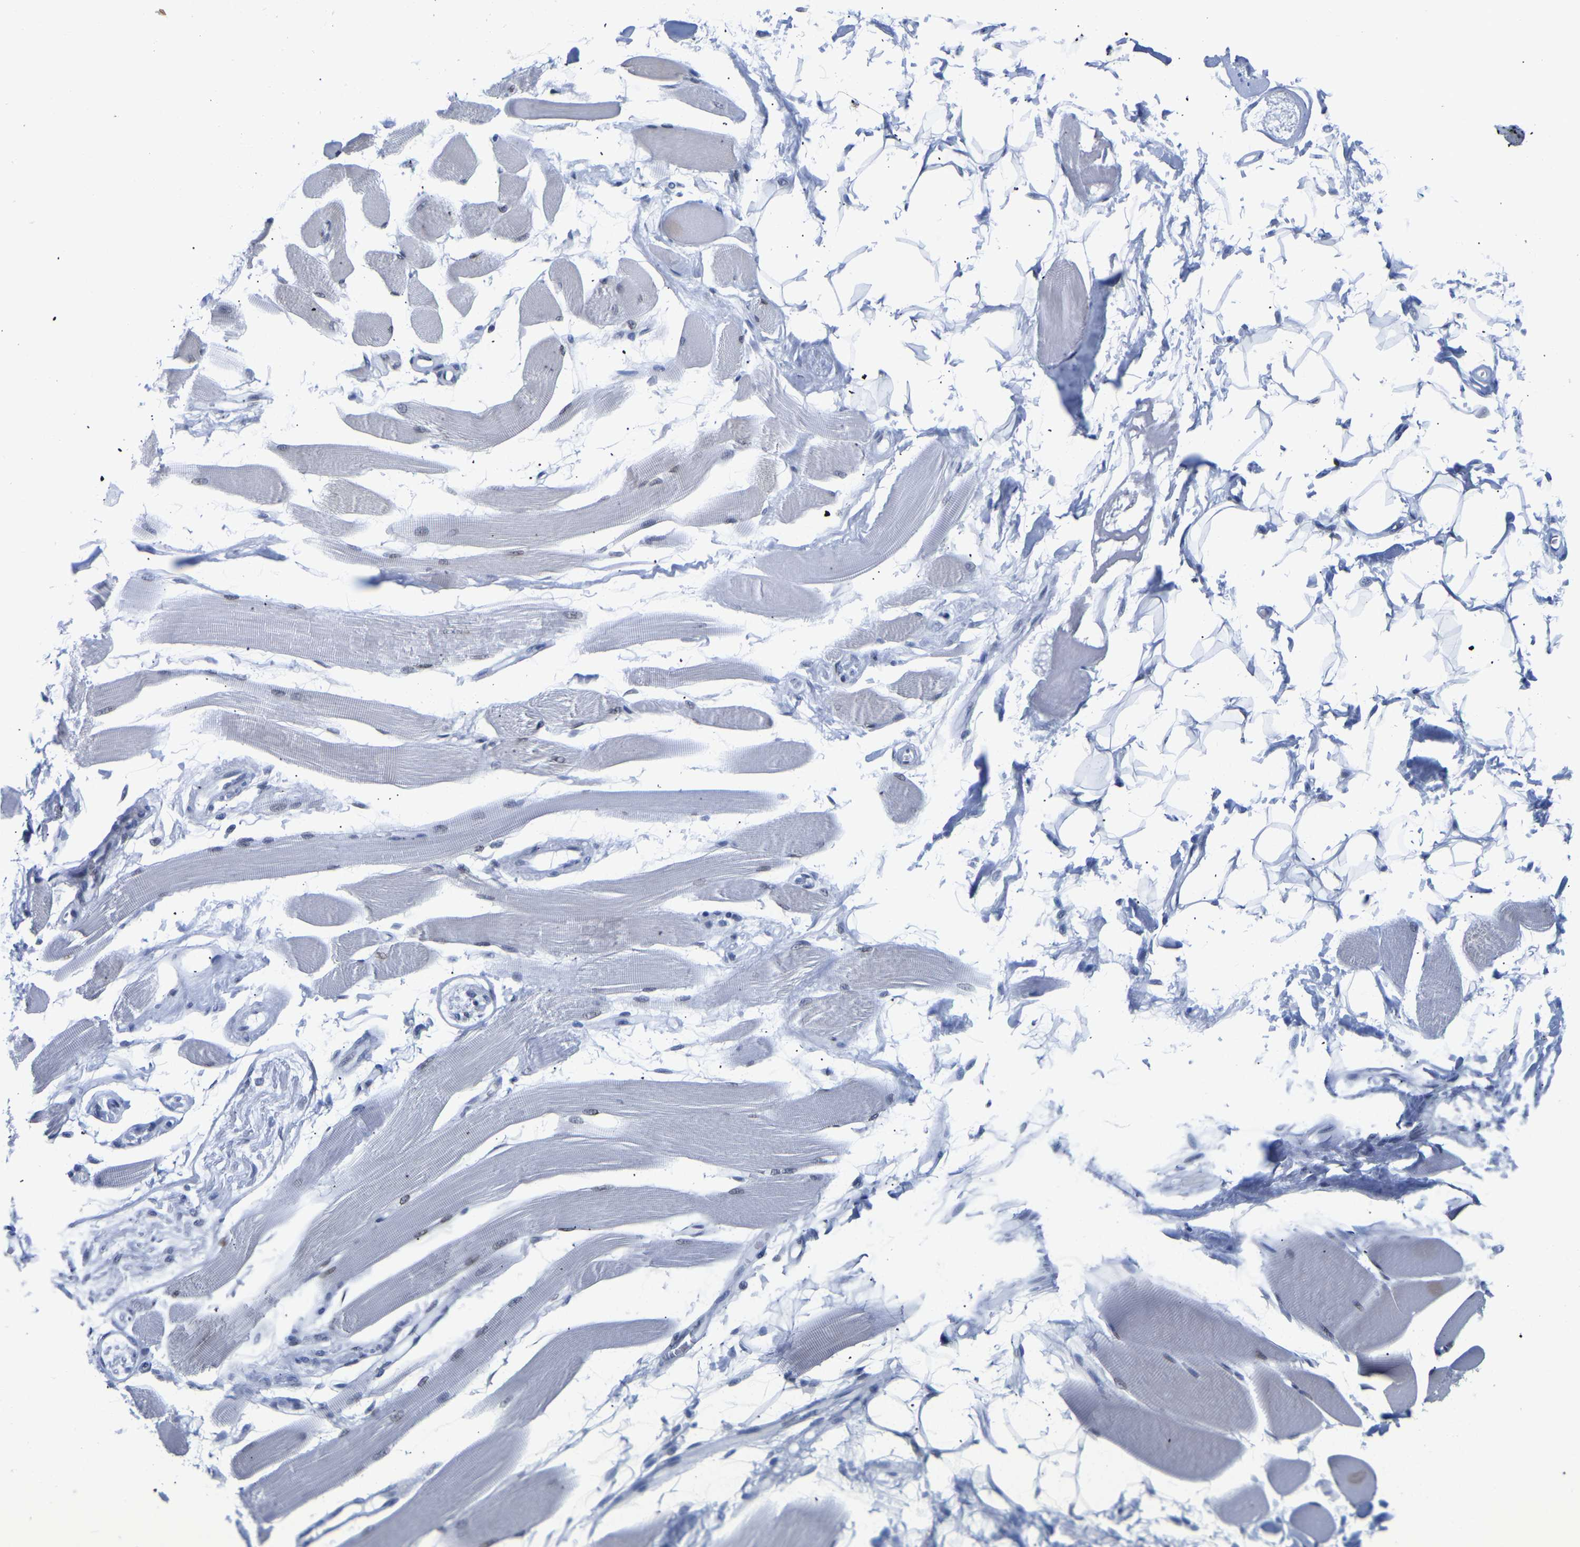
{"staining": {"intensity": "weak", "quantity": "<25%", "location": "cytoplasmic/membranous,nuclear"}, "tissue": "skeletal muscle", "cell_type": "Myocytes", "image_type": "normal", "snomed": [{"axis": "morphology", "description": "Normal tissue, NOS"}, {"axis": "topography", "description": "Skeletal muscle"}, {"axis": "topography", "description": "Peripheral nerve tissue"}], "caption": "Myocytes show no significant protein expression in benign skeletal muscle.", "gene": "UPK3A", "patient": {"sex": "female", "age": 84}}